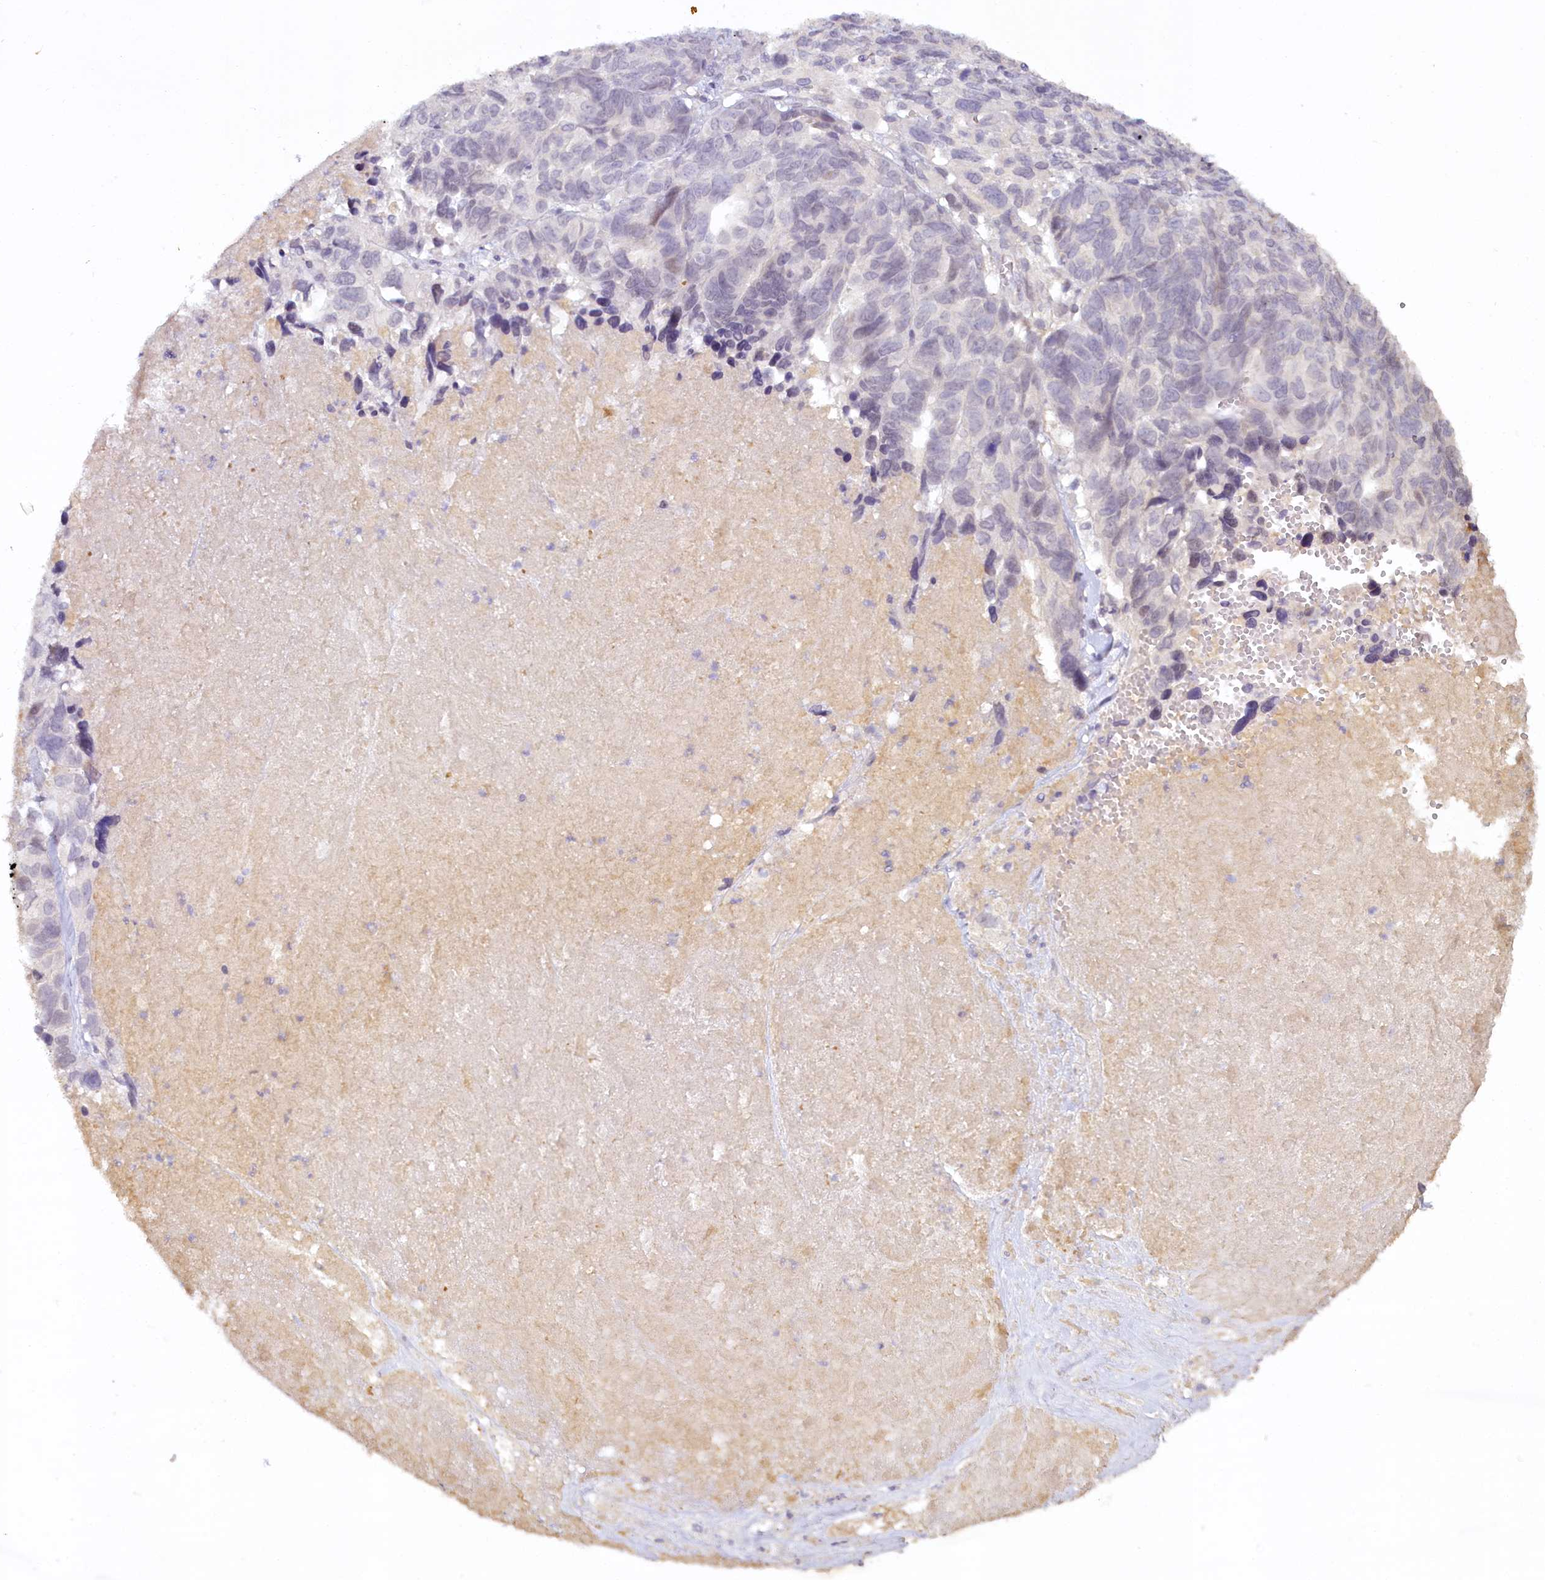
{"staining": {"intensity": "negative", "quantity": "none", "location": "none"}, "tissue": "ovarian cancer", "cell_type": "Tumor cells", "image_type": "cancer", "snomed": [{"axis": "morphology", "description": "Cystadenocarcinoma, serous, NOS"}, {"axis": "topography", "description": "Ovary"}], "caption": "A micrograph of serous cystadenocarcinoma (ovarian) stained for a protein reveals no brown staining in tumor cells.", "gene": "MUCL1", "patient": {"sex": "female", "age": 79}}